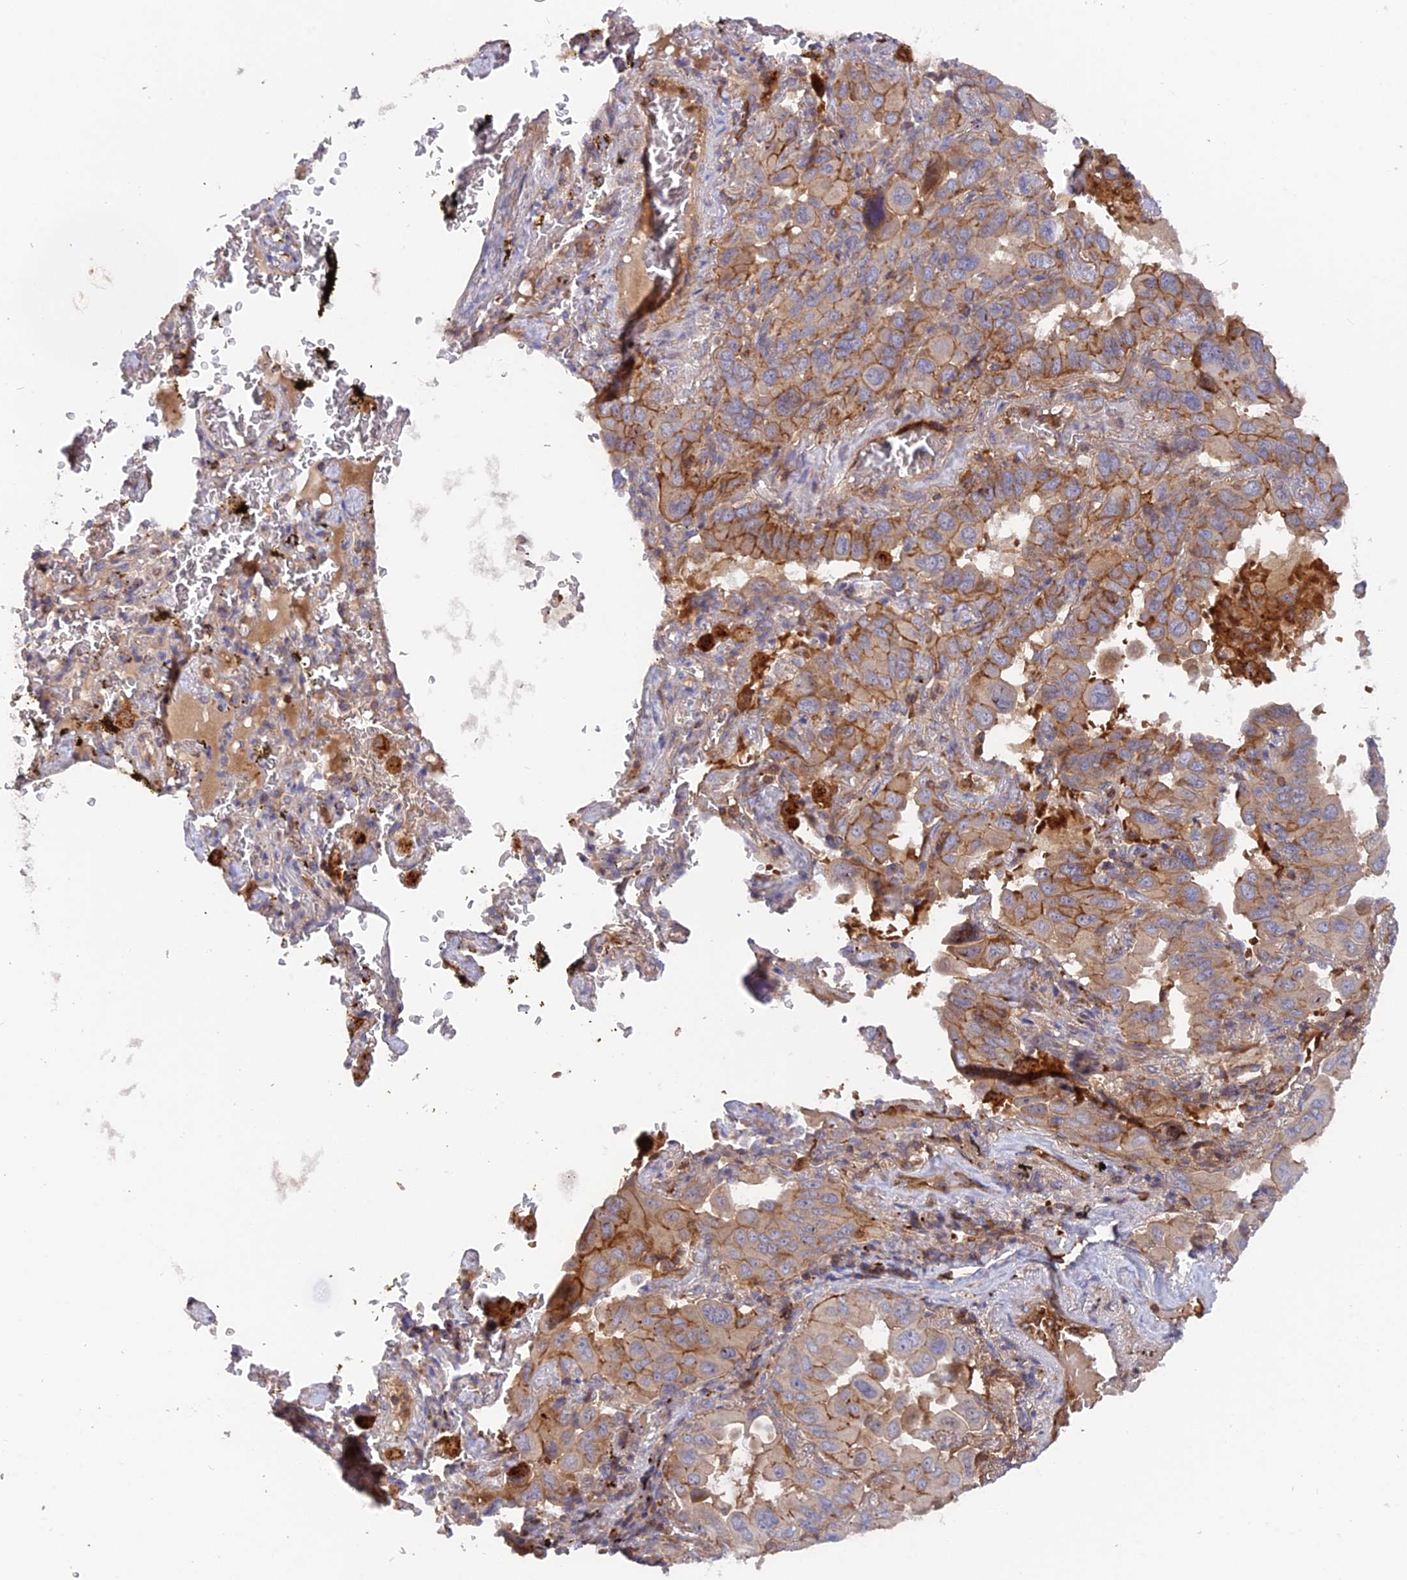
{"staining": {"intensity": "moderate", "quantity": "<25%", "location": "cytoplasmic/membranous"}, "tissue": "lung cancer", "cell_type": "Tumor cells", "image_type": "cancer", "snomed": [{"axis": "morphology", "description": "Adenocarcinoma, NOS"}, {"axis": "topography", "description": "Lung"}], "caption": "Approximately <25% of tumor cells in lung cancer (adenocarcinoma) reveal moderate cytoplasmic/membranous protein positivity as visualized by brown immunohistochemical staining.", "gene": "CPNE7", "patient": {"sex": "male", "age": 64}}